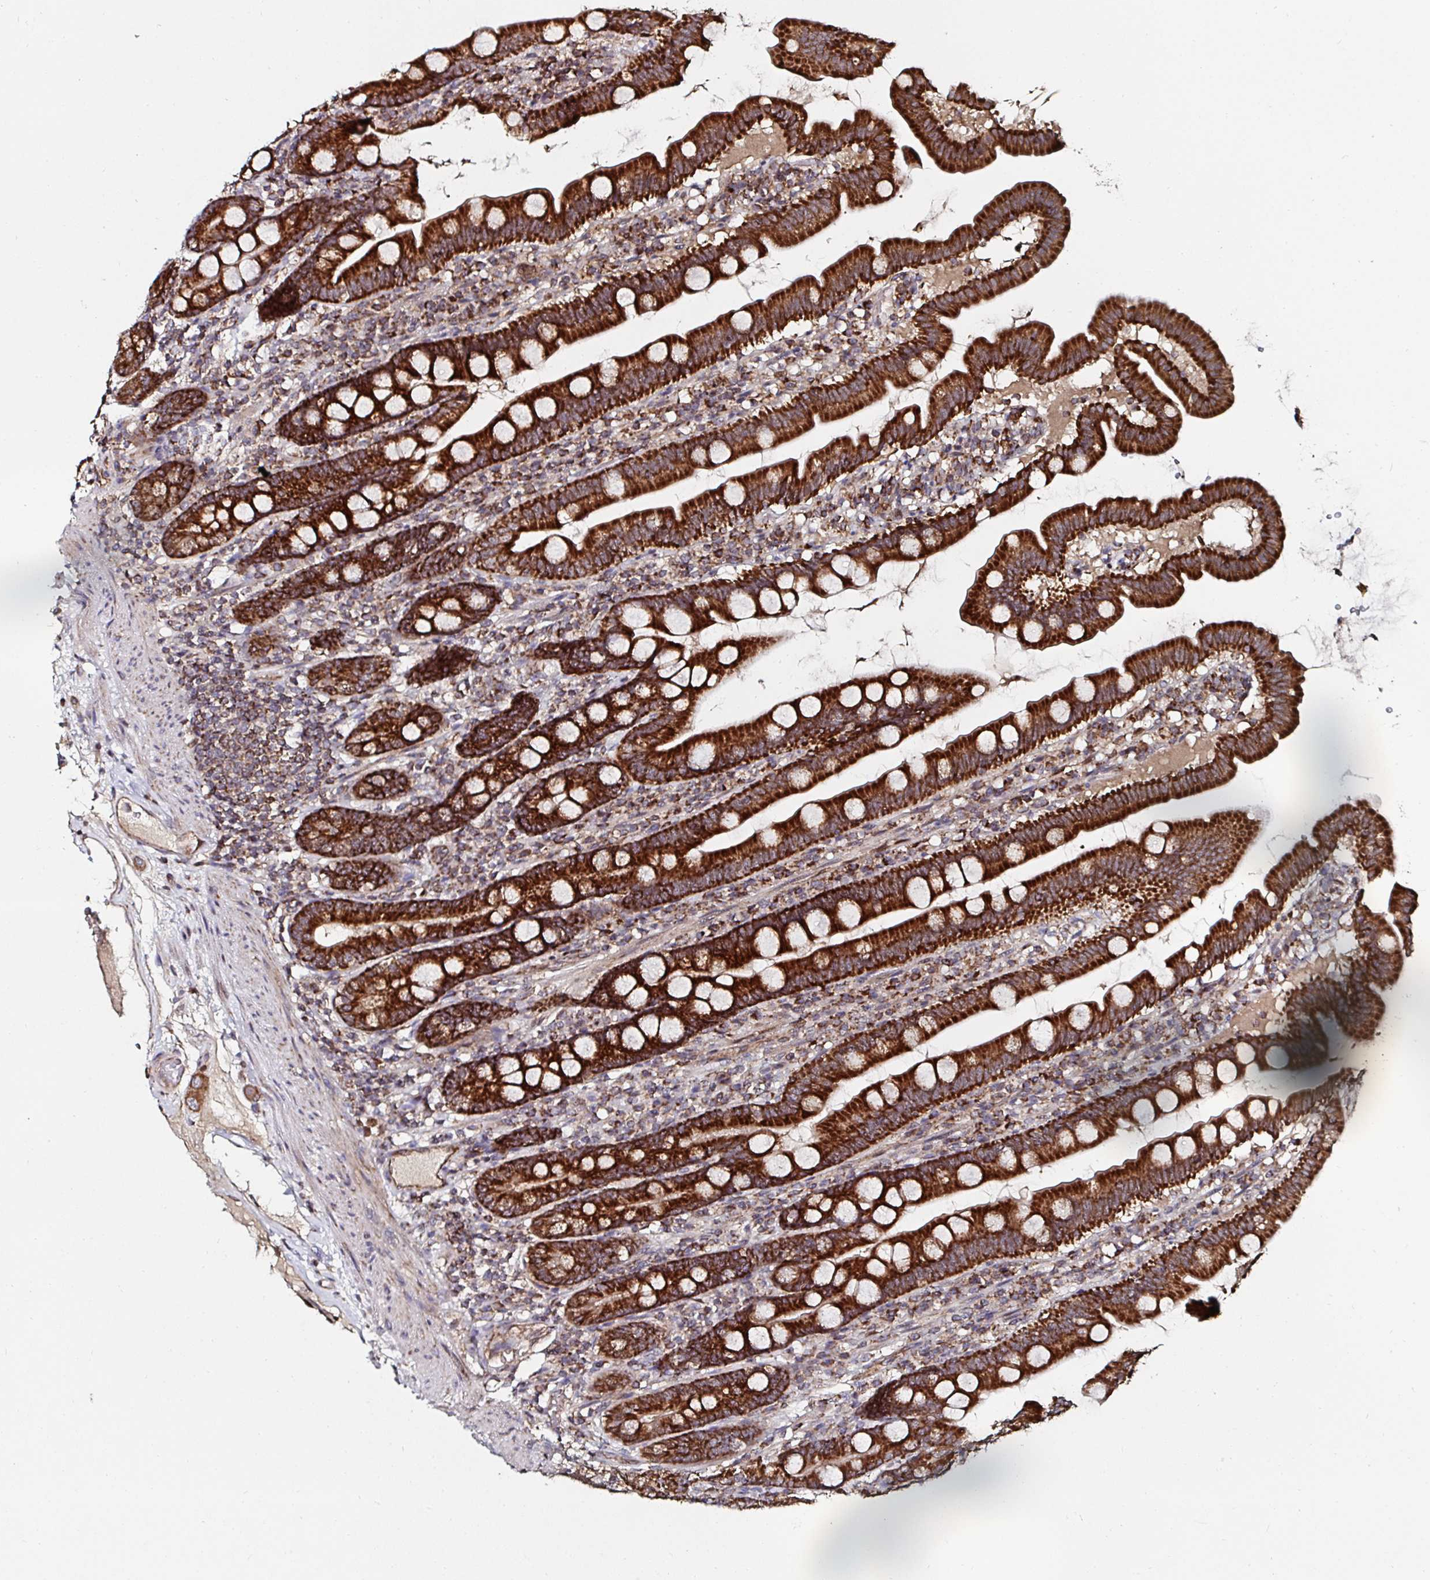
{"staining": {"intensity": "strong", "quantity": ">75%", "location": "cytoplasmic/membranous"}, "tissue": "duodenum", "cell_type": "Glandular cells", "image_type": "normal", "snomed": [{"axis": "morphology", "description": "Normal tissue, NOS"}, {"axis": "topography", "description": "Duodenum"}], "caption": "Immunohistochemistry (IHC) staining of normal duodenum, which exhibits high levels of strong cytoplasmic/membranous staining in approximately >75% of glandular cells indicating strong cytoplasmic/membranous protein positivity. The staining was performed using DAB (brown) for protein detection and nuclei were counterstained in hematoxylin (blue).", "gene": "ATAD3A", "patient": {"sex": "female", "age": 67}}